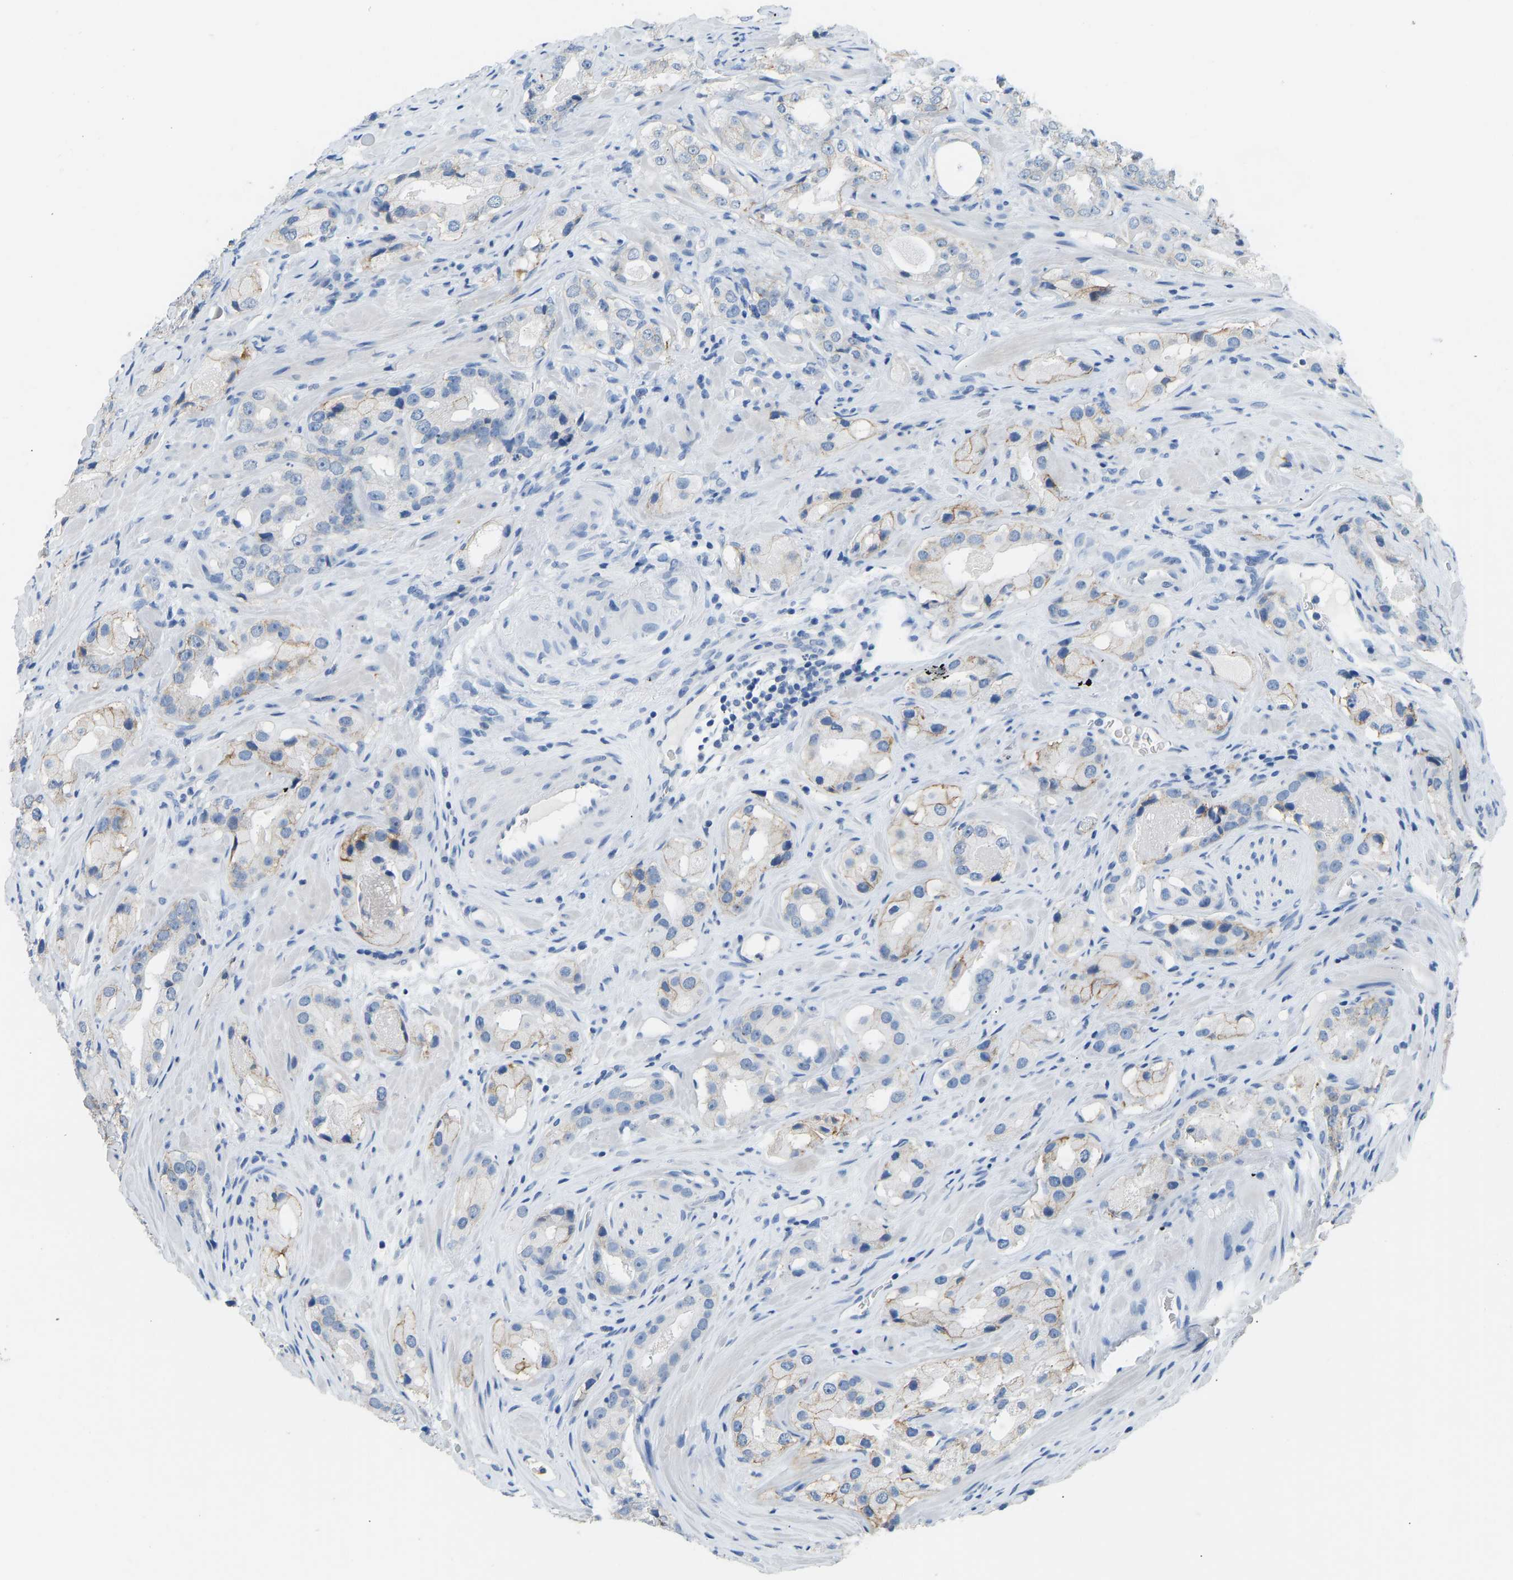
{"staining": {"intensity": "moderate", "quantity": "<25%", "location": "cytoplasmic/membranous"}, "tissue": "prostate cancer", "cell_type": "Tumor cells", "image_type": "cancer", "snomed": [{"axis": "morphology", "description": "Adenocarcinoma, High grade"}, {"axis": "topography", "description": "Prostate"}], "caption": "DAB (3,3'-diaminobenzidine) immunohistochemical staining of human prostate adenocarcinoma (high-grade) exhibits moderate cytoplasmic/membranous protein expression in about <25% of tumor cells. Using DAB (brown) and hematoxylin (blue) stains, captured at high magnification using brightfield microscopy.", "gene": "ATP1A1", "patient": {"sex": "male", "age": 63}}